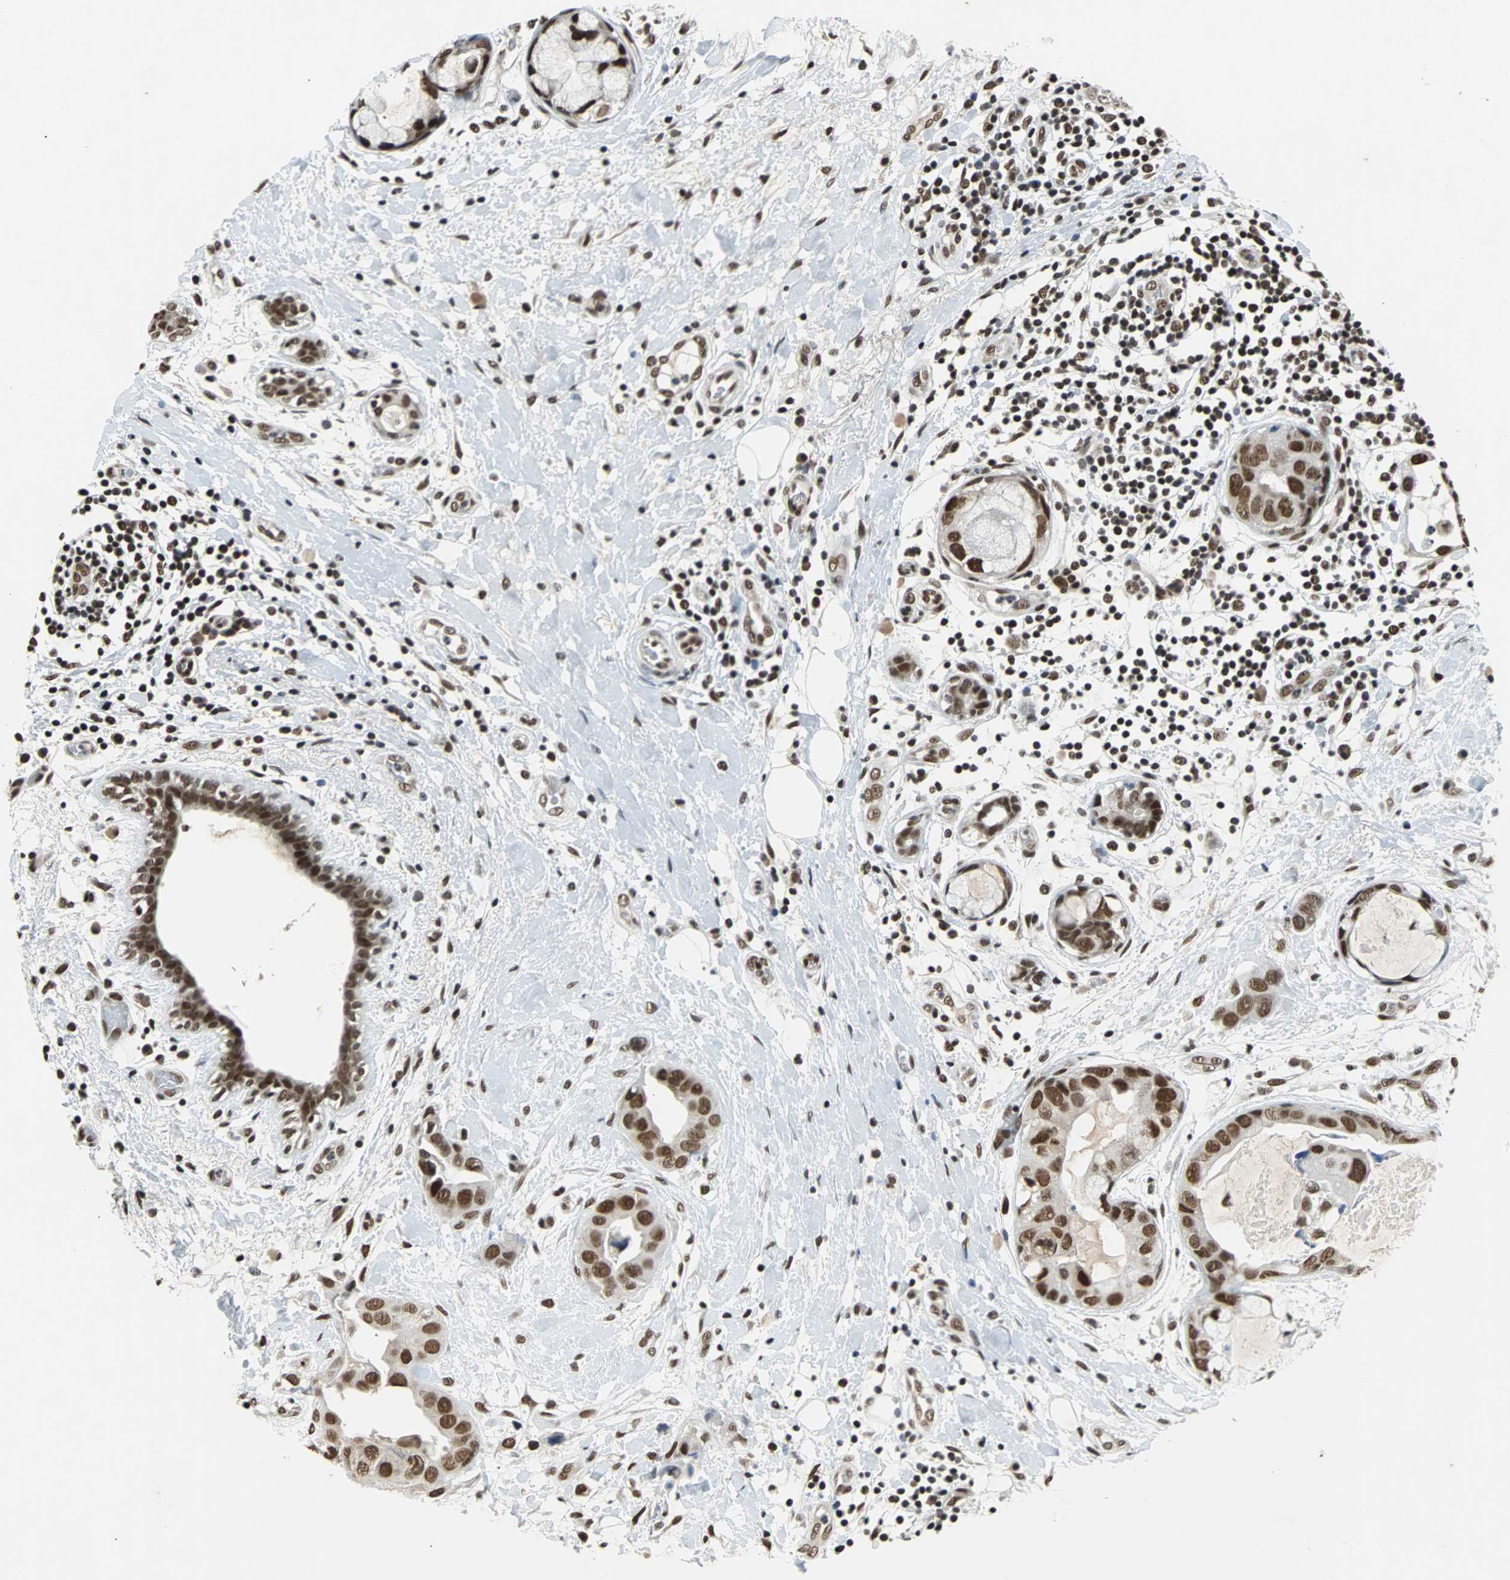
{"staining": {"intensity": "strong", "quantity": ">75%", "location": "nuclear"}, "tissue": "breast cancer", "cell_type": "Tumor cells", "image_type": "cancer", "snomed": [{"axis": "morphology", "description": "Duct carcinoma"}, {"axis": "topography", "description": "Breast"}], "caption": "Strong nuclear staining is appreciated in about >75% of tumor cells in breast cancer. The staining was performed using DAB (3,3'-diaminobenzidine) to visualize the protein expression in brown, while the nuclei were stained in blue with hematoxylin (Magnification: 20x).", "gene": "GATAD2A", "patient": {"sex": "female", "age": 40}}